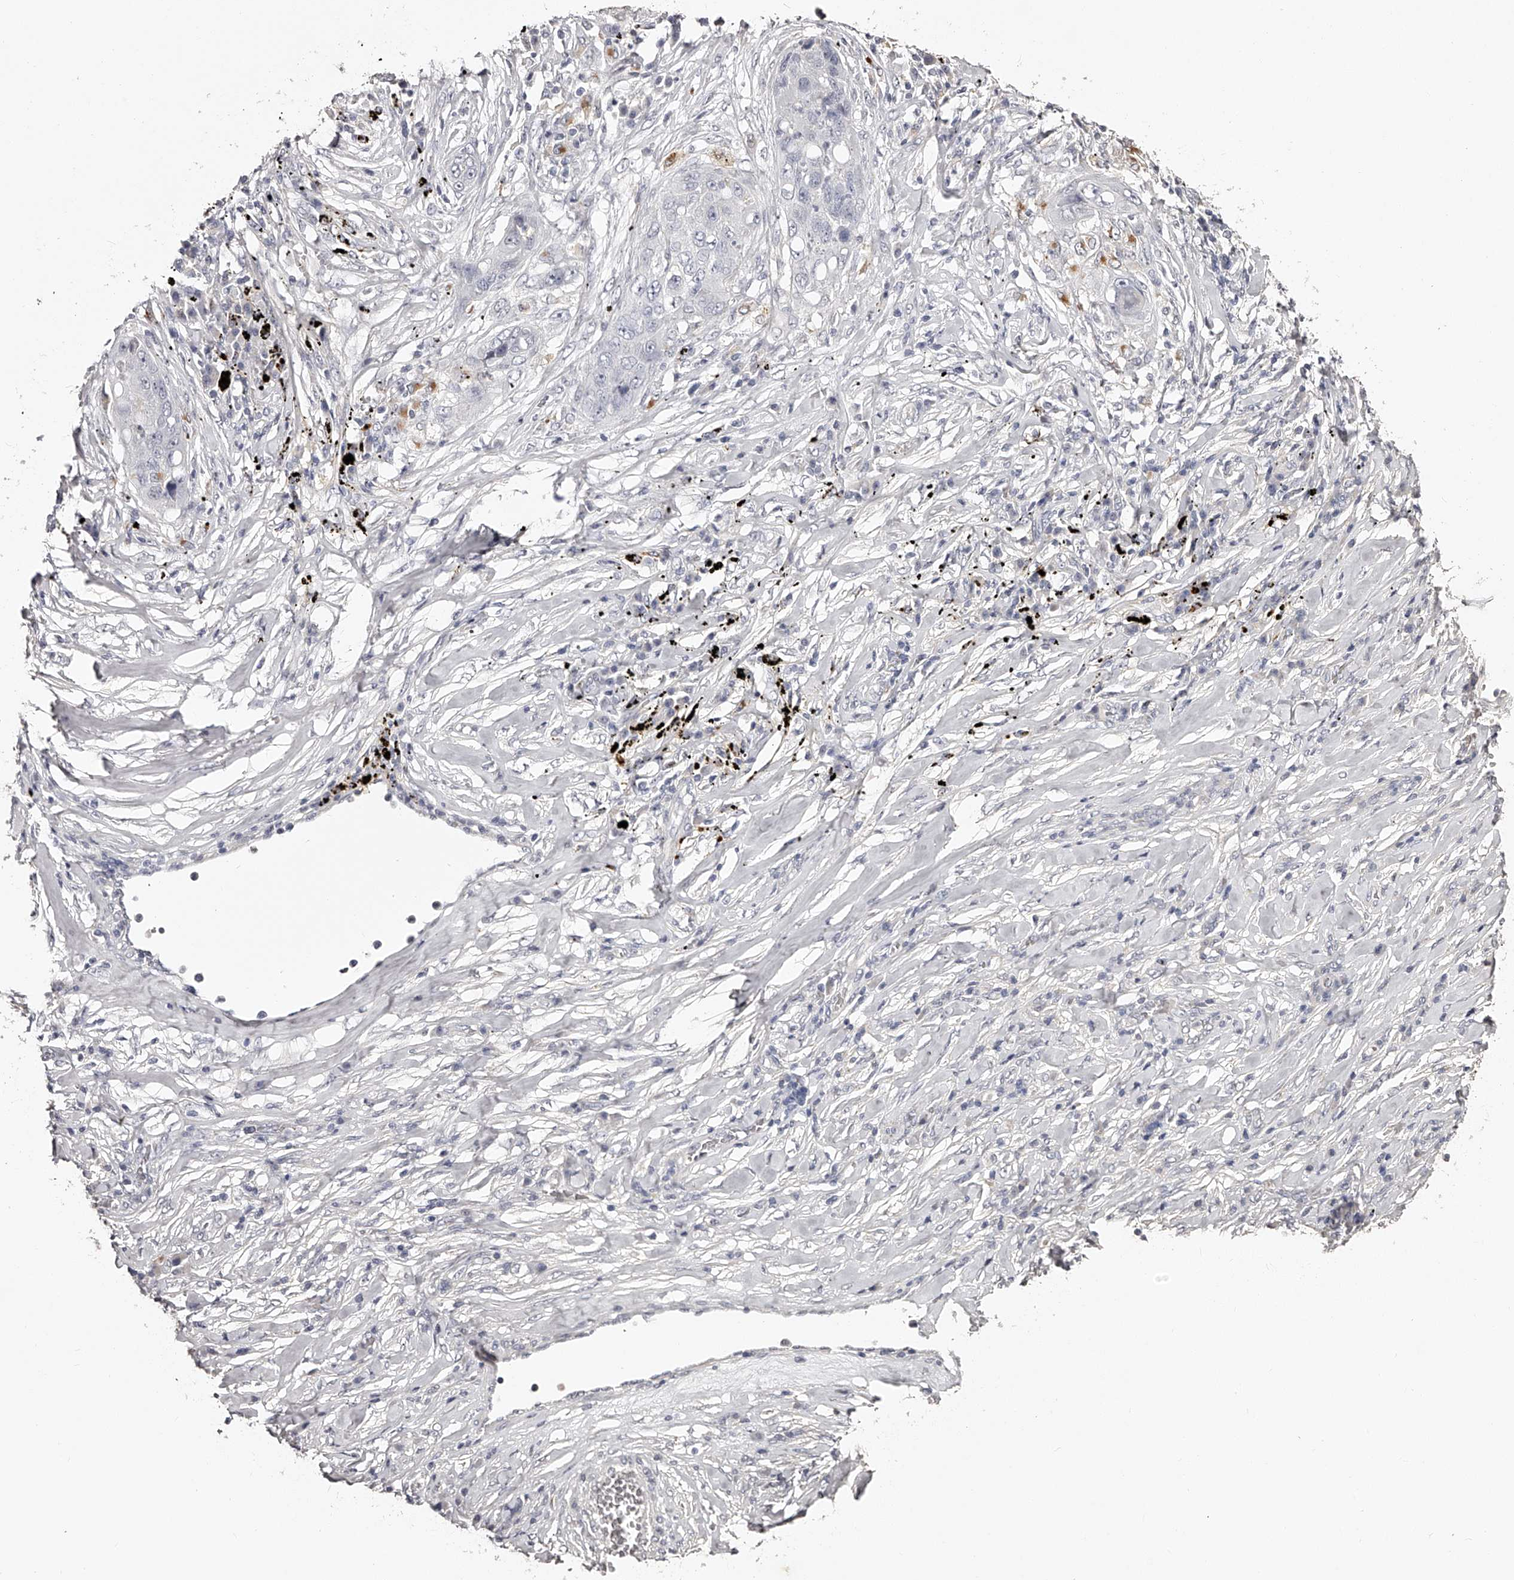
{"staining": {"intensity": "negative", "quantity": "none", "location": "none"}, "tissue": "lung cancer", "cell_type": "Tumor cells", "image_type": "cancer", "snomed": [{"axis": "morphology", "description": "Squamous cell carcinoma, NOS"}, {"axis": "topography", "description": "Lung"}], "caption": "Immunohistochemical staining of human lung cancer (squamous cell carcinoma) reveals no significant positivity in tumor cells.", "gene": "SLC35D3", "patient": {"sex": "female", "age": 63}}